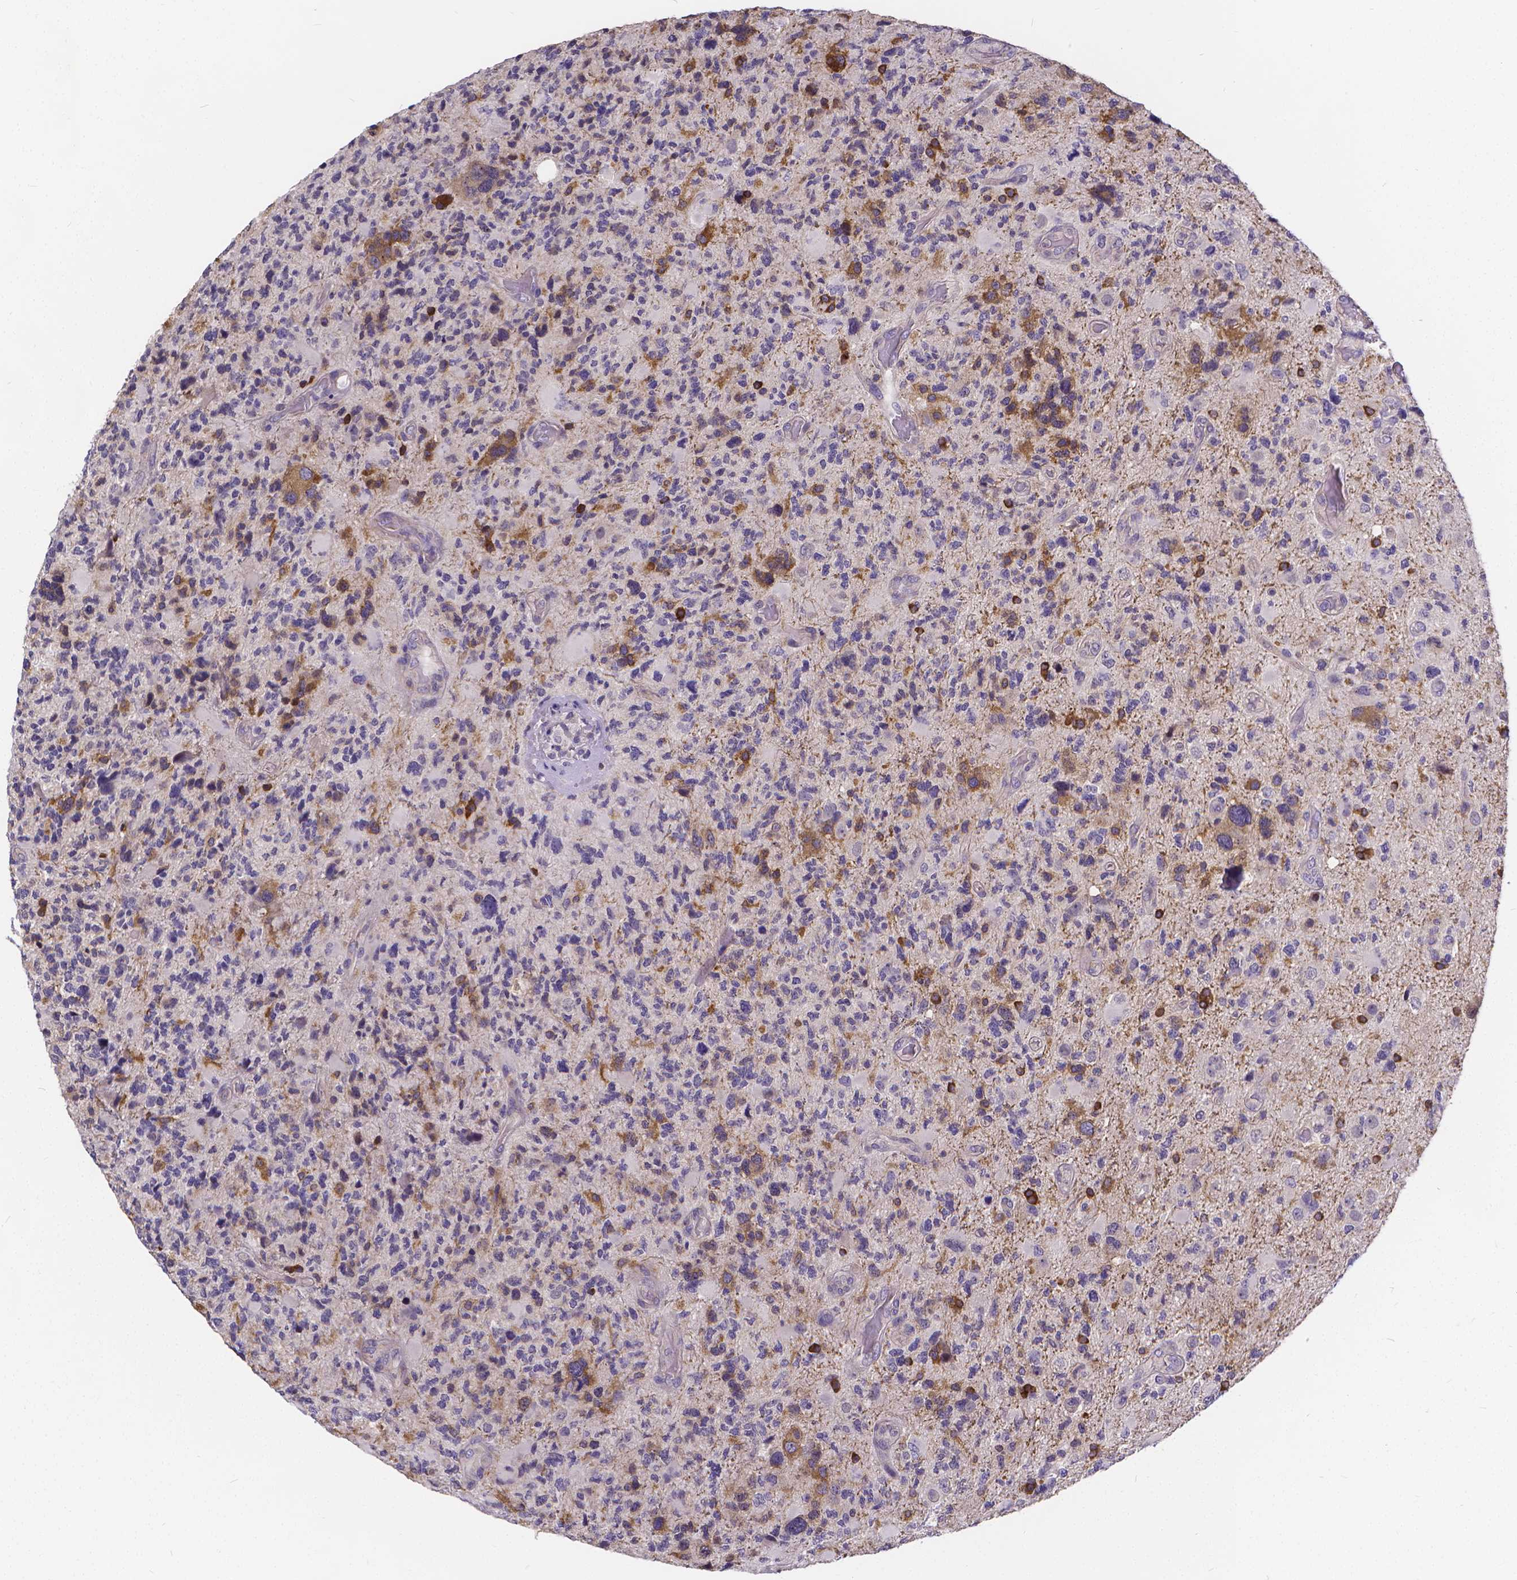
{"staining": {"intensity": "strong", "quantity": "<25%", "location": "cytoplasmic/membranous"}, "tissue": "glioma", "cell_type": "Tumor cells", "image_type": "cancer", "snomed": [{"axis": "morphology", "description": "Glioma, malignant, High grade"}, {"axis": "topography", "description": "Brain"}], "caption": "Tumor cells exhibit medium levels of strong cytoplasmic/membranous expression in approximately <25% of cells in human malignant glioma (high-grade).", "gene": "GLRB", "patient": {"sex": "female", "age": 71}}